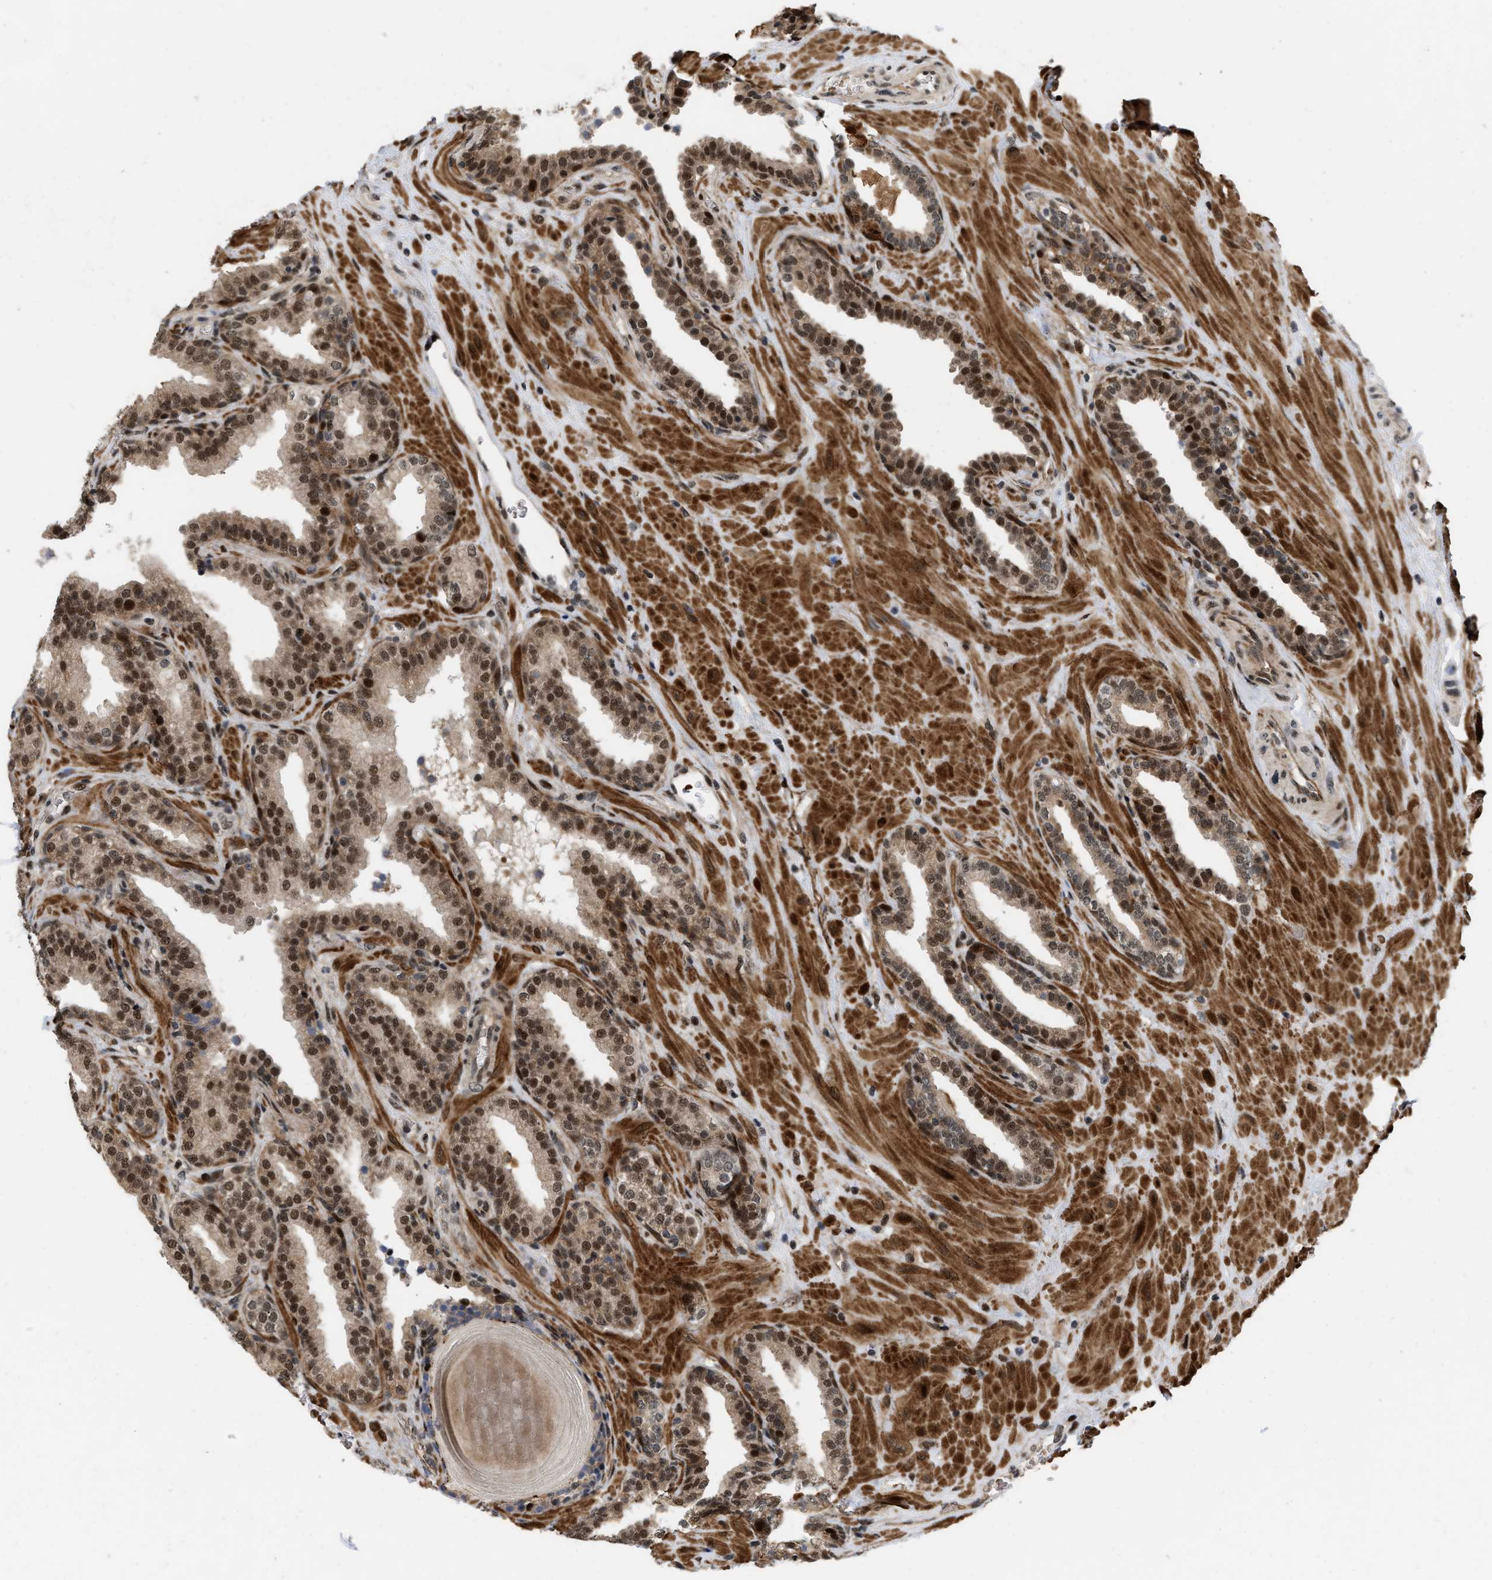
{"staining": {"intensity": "strong", "quantity": ">75%", "location": "nuclear"}, "tissue": "prostate", "cell_type": "Glandular cells", "image_type": "normal", "snomed": [{"axis": "morphology", "description": "Normal tissue, NOS"}, {"axis": "topography", "description": "Prostate"}], "caption": "Protein expression analysis of normal prostate demonstrates strong nuclear positivity in approximately >75% of glandular cells.", "gene": "ANKRD11", "patient": {"sex": "male", "age": 51}}